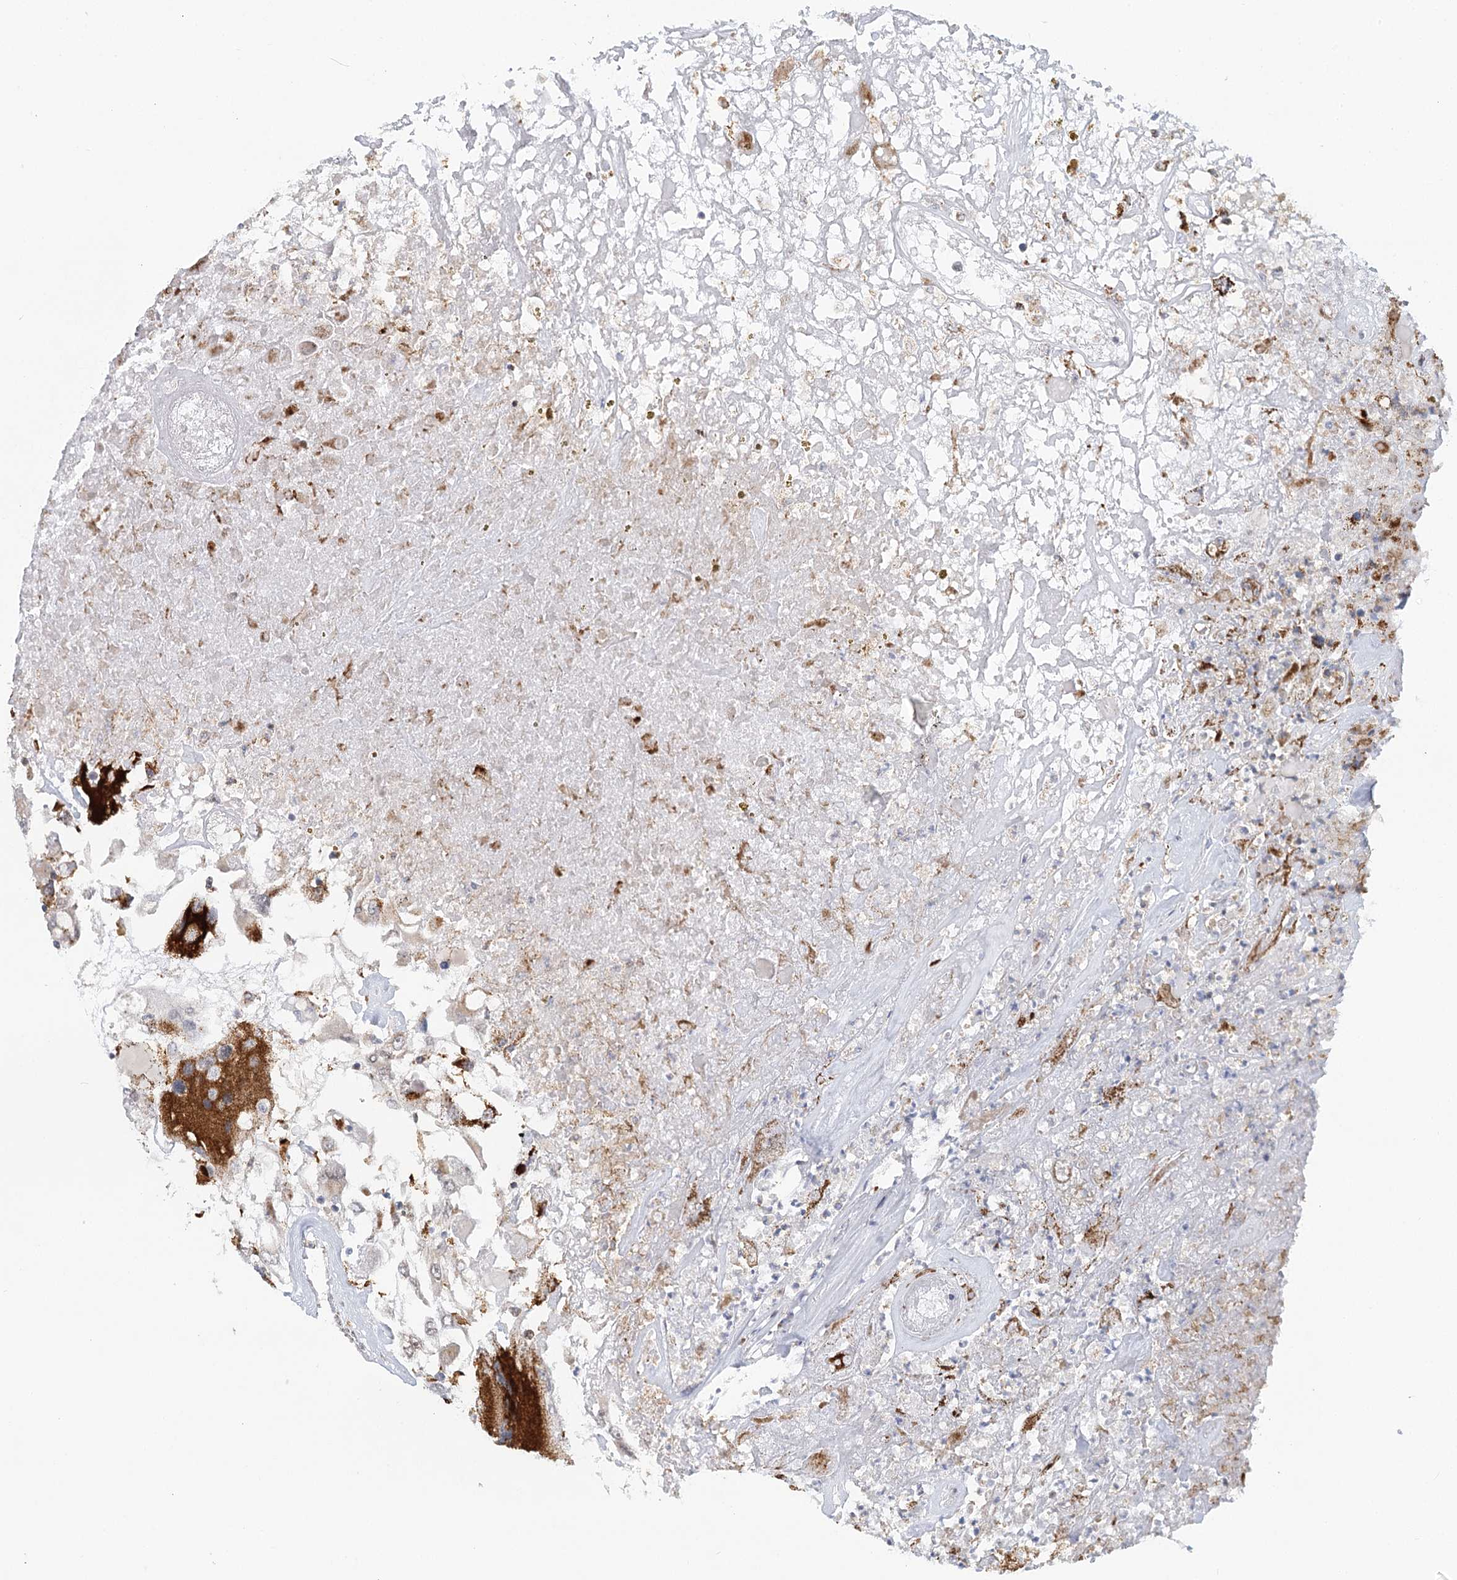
{"staining": {"intensity": "strong", "quantity": "<25%", "location": "cytoplasmic/membranous"}, "tissue": "renal cancer", "cell_type": "Tumor cells", "image_type": "cancer", "snomed": [{"axis": "morphology", "description": "Adenocarcinoma, NOS"}, {"axis": "topography", "description": "Kidney"}], "caption": "Brown immunohistochemical staining in human renal adenocarcinoma displays strong cytoplasmic/membranous positivity in approximately <25% of tumor cells. Ihc stains the protein of interest in brown and the nuclei are stained blue.", "gene": "TAS1R1", "patient": {"sex": "female", "age": 52}}